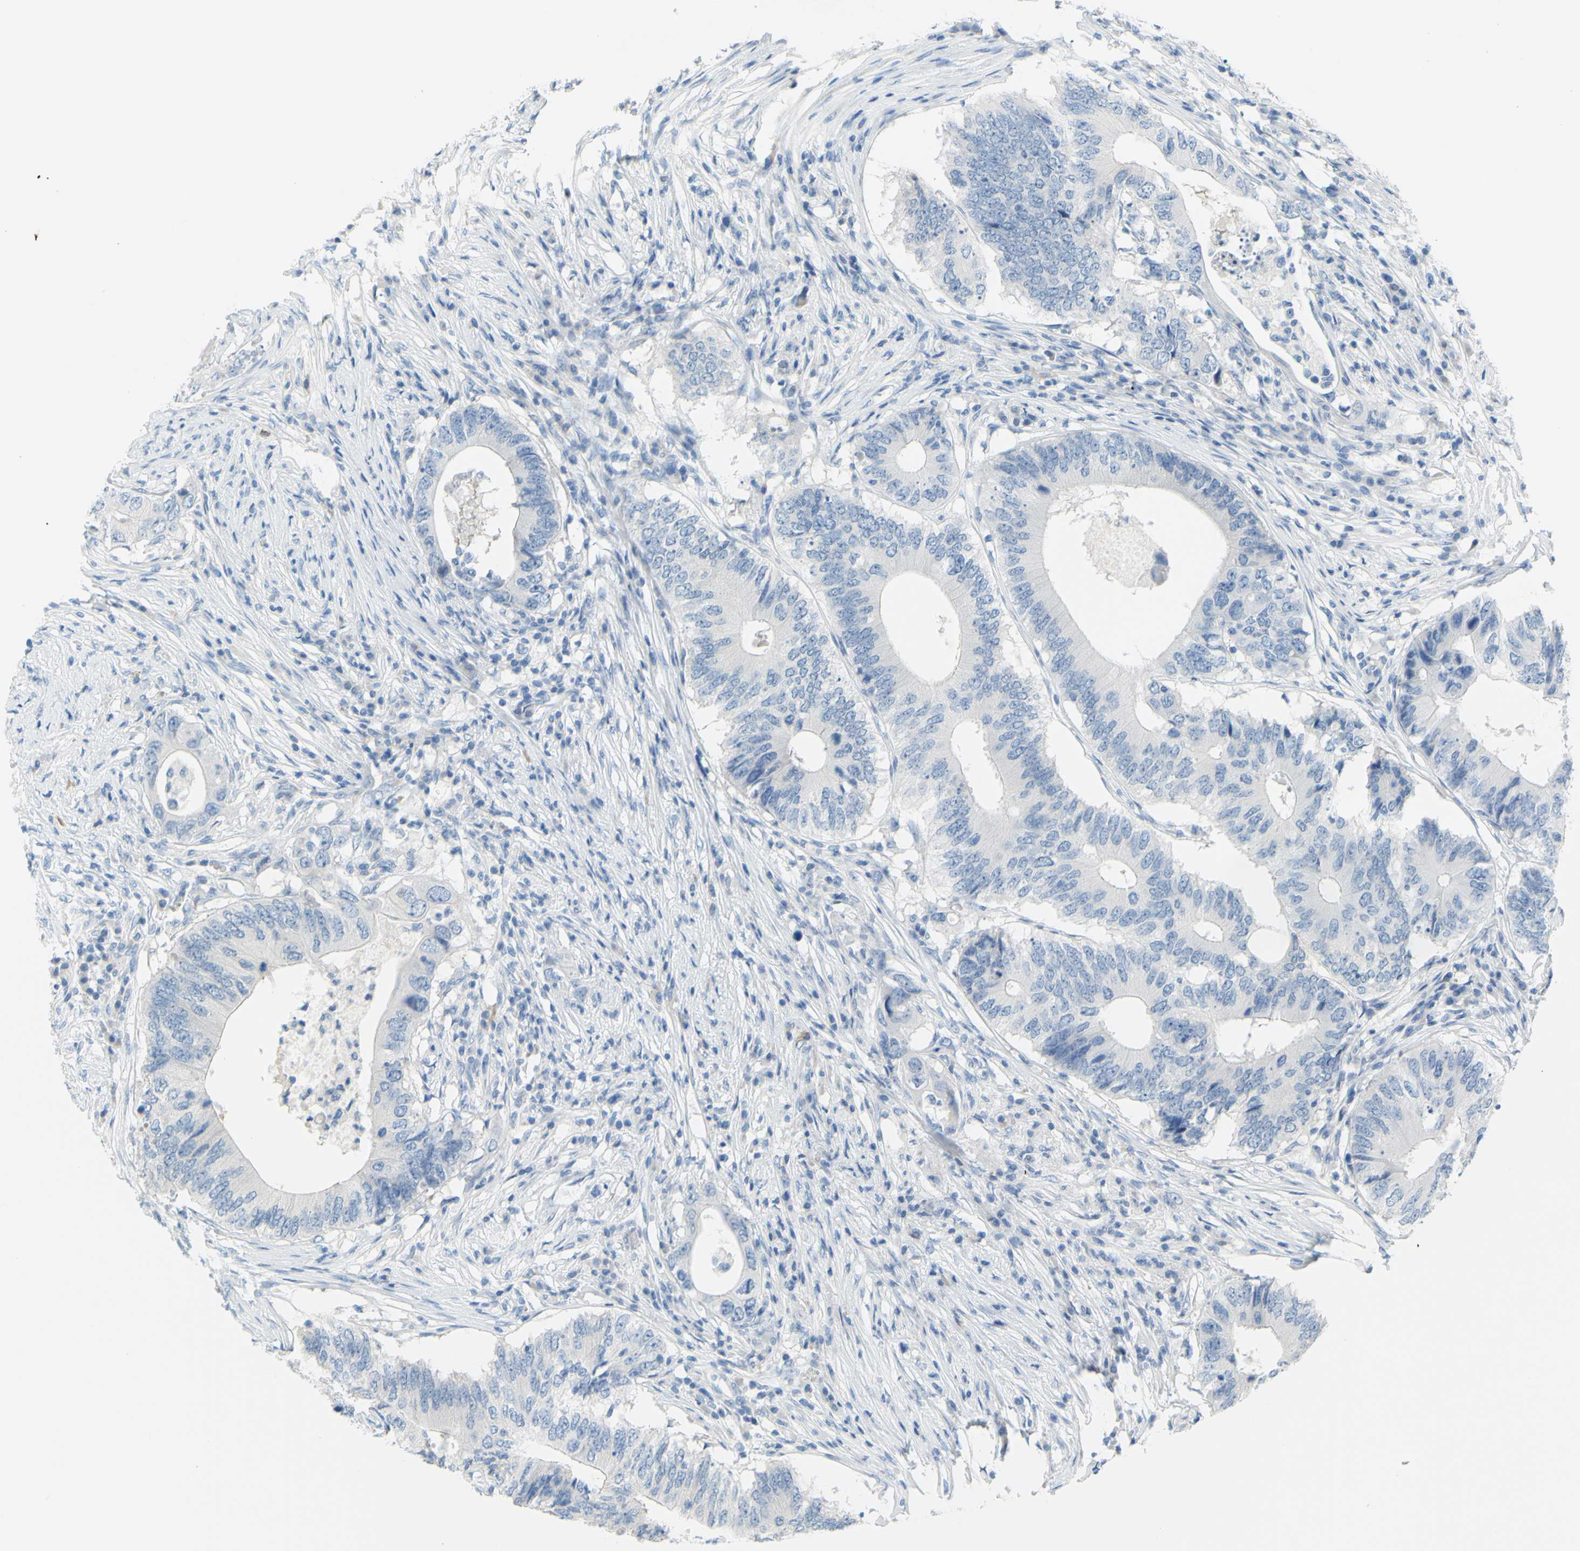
{"staining": {"intensity": "negative", "quantity": "none", "location": "none"}, "tissue": "colorectal cancer", "cell_type": "Tumor cells", "image_type": "cancer", "snomed": [{"axis": "morphology", "description": "Adenocarcinoma, NOS"}, {"axis": "topography", "description": "Colon"}], "caption": "A histopathology image of colorectal adenocarcinoma stained for a protein reveals no brown staining in tumor cells. (DAB immunohistochemistry, high magnification).", "gene": "DCT", "patient": {"sex": "male", "age": 71}}